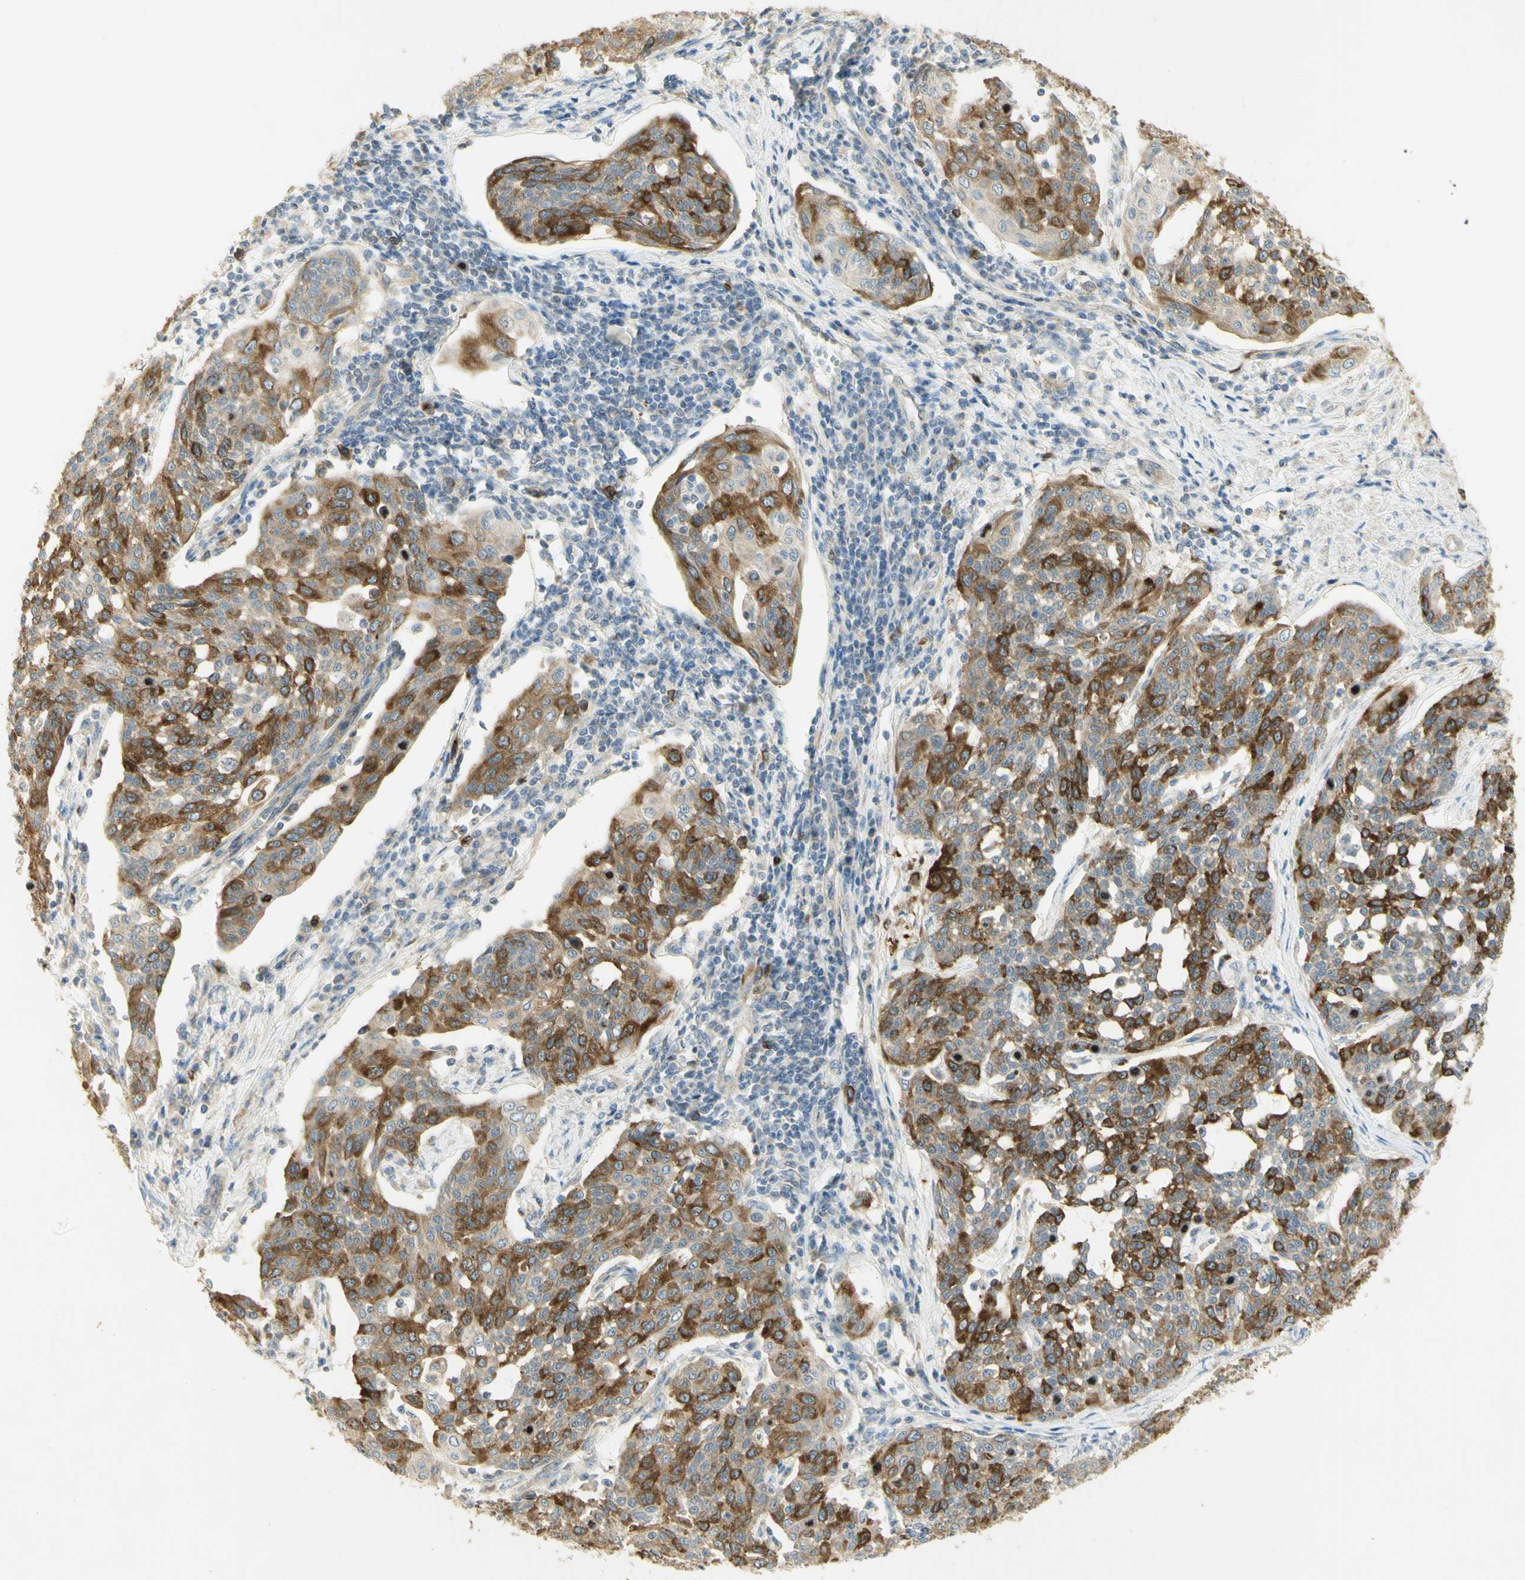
{"staining": {"intensity": "strong", "quantity": ">75%", "location": "cytoplasmic/membranous"}, "tissue": "cervical cancer", "cell_type": "Tumor cells", "image_type": "cancer", "snomed": [{"axis": "morphology", "description": "Squamous cell carcinoma, NOS"}, {"axis": "topography", "description": "Cervix"}], "caption": "Immunohistochemistry (IHC) photomicrograph of neoplastic tissue: cervical squamous cell carcinoma stained using immunohistochemistry shows high levels of strong protein expression localized specifically in the cytoplasmic/membranous of tumor cells, appearing as a cytoplasmic/membranous brown color.", "gene": "KIF11", "patient": {"sex": "female", "age": 34}}